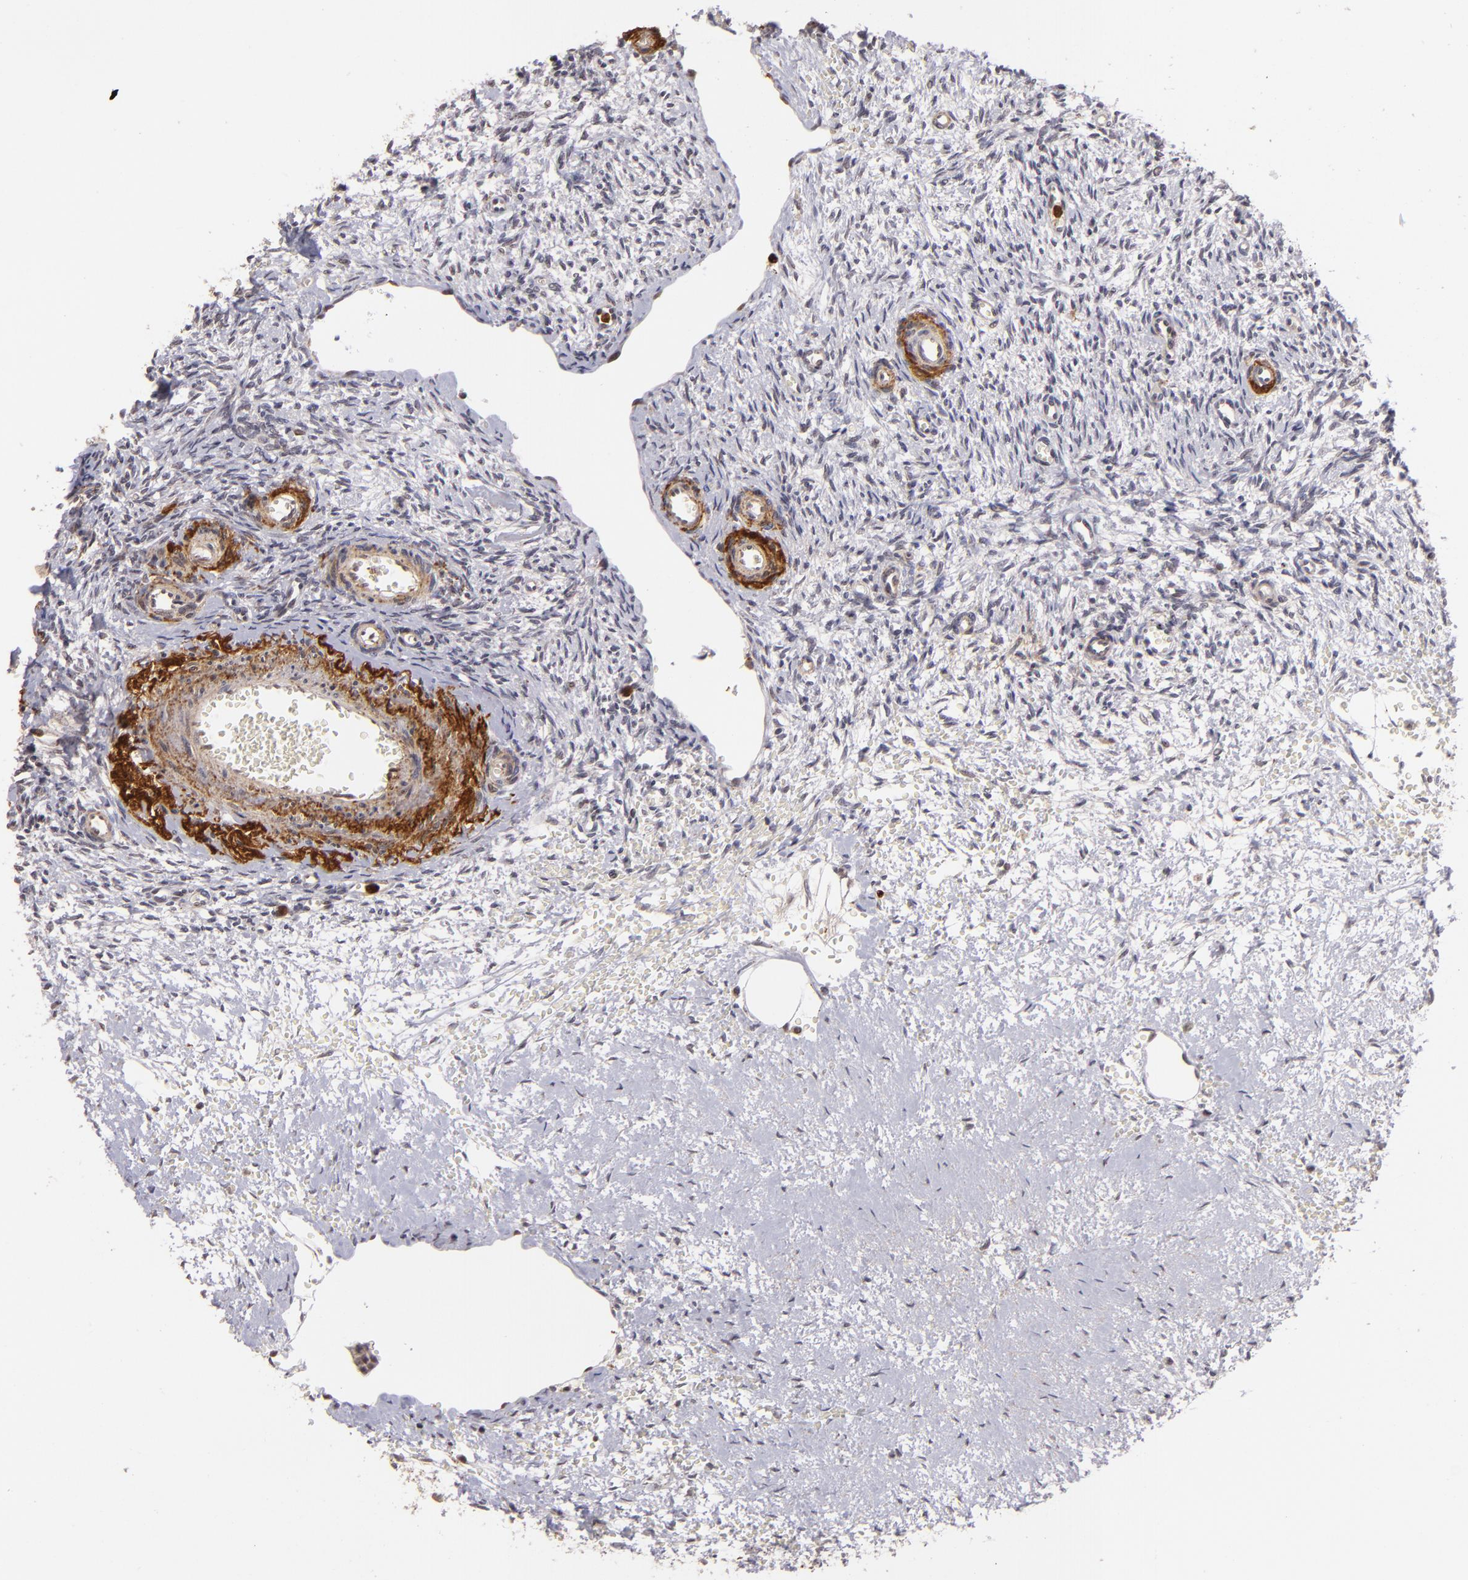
{"staining": {"intensity": "weak", "quantity": ">75%", "location": "nuclear"}, "tissue": "ovary", "cell_type": "Follicle cells", "image_type": "normal", "snomed": [{"axis": "morphology", "description": "Normal tissue, NOS"}, {"axis": "topography", "description": "Ovary"}], "caption": "Immunohistochemical staining of benign human ovary exhibits low levels of weak nuclear positivity in approximately >75% of follicle cells.", "gene": "RXRG", "patient": {"sex": "female", "age": 39}}